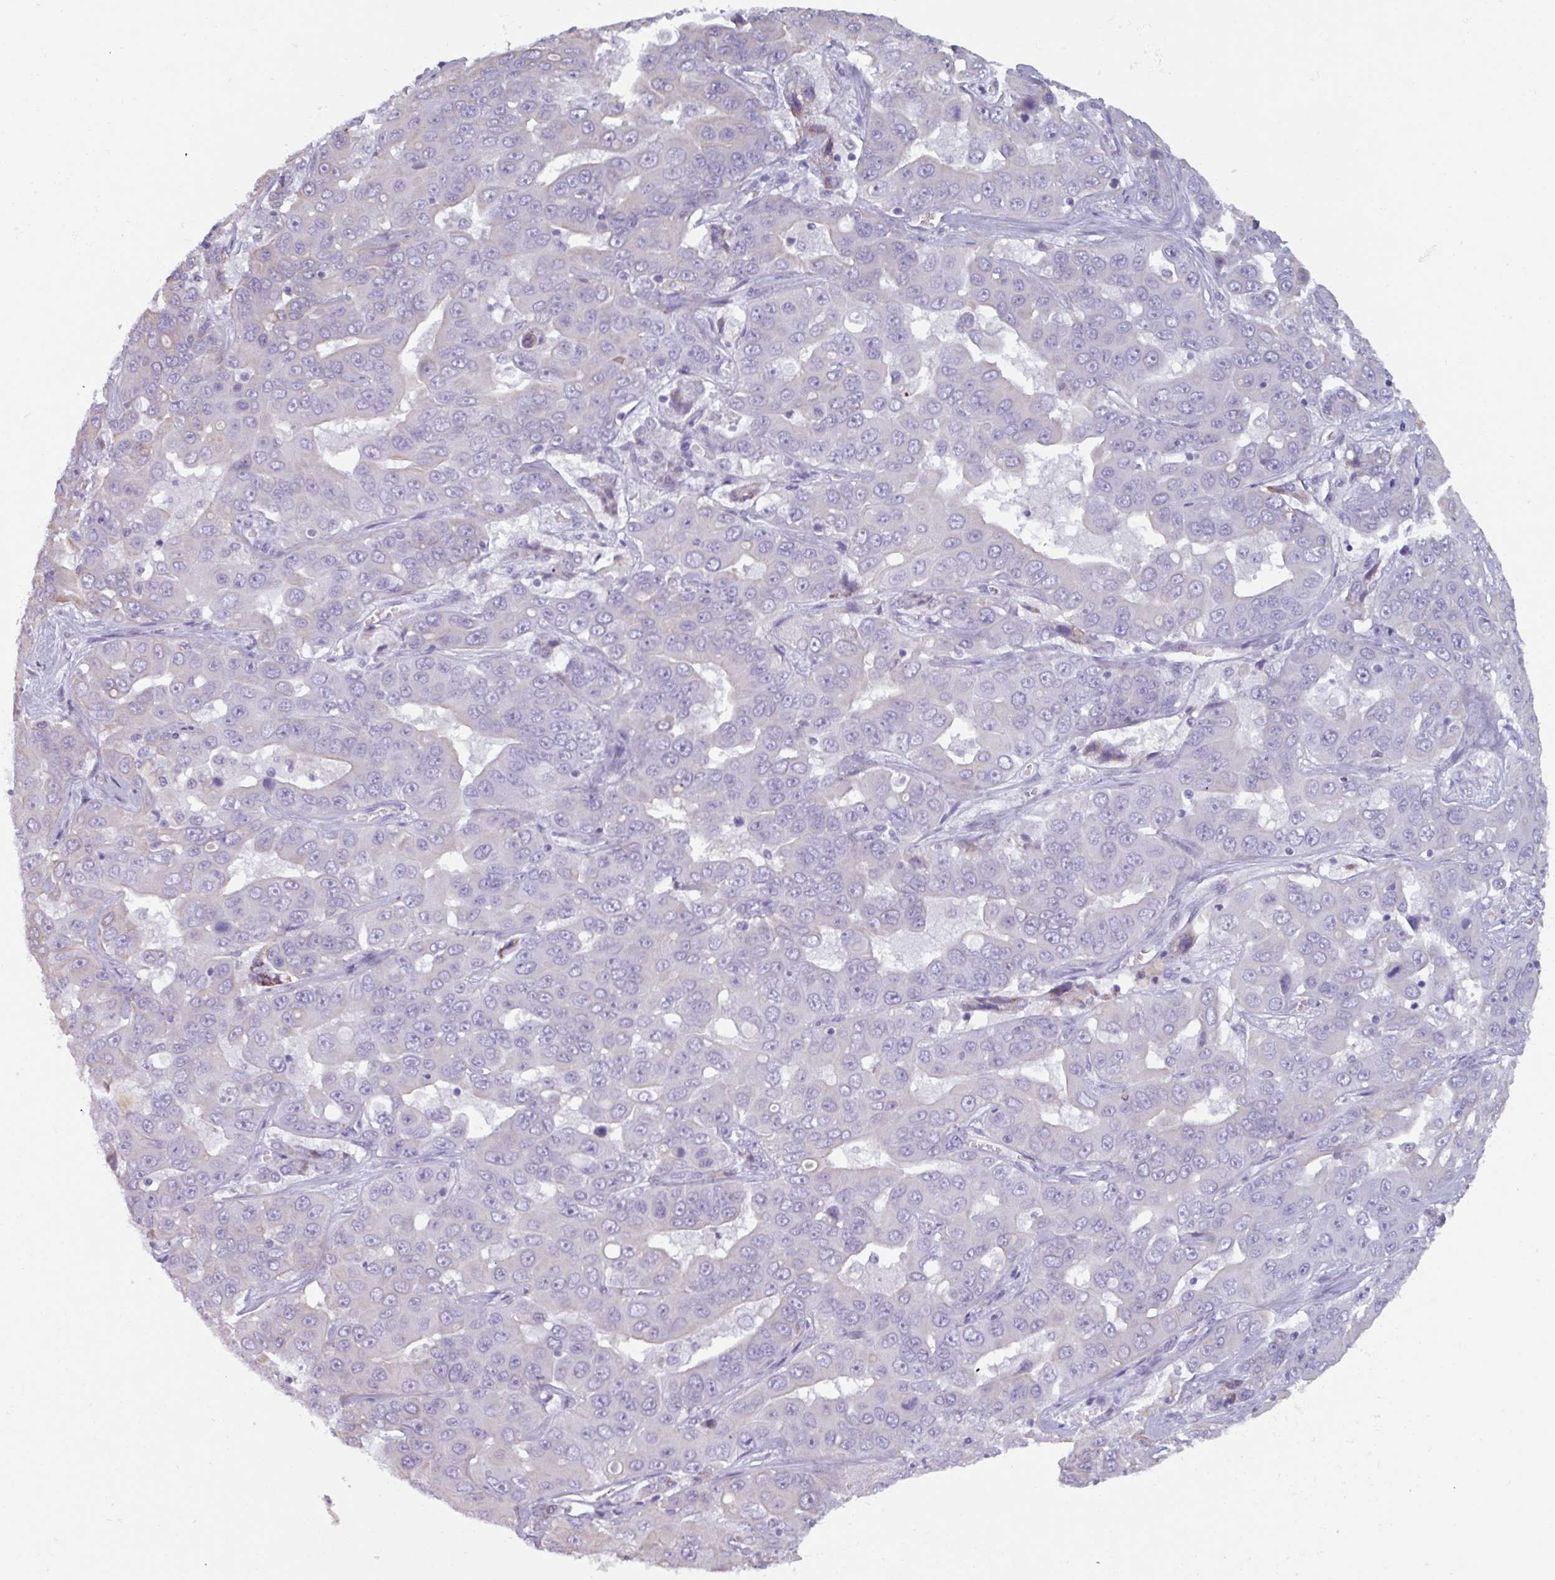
{"staining": {"intensity": "negative", "quantity": "none", "location": "none"}, "tissue": "liver cancer", "cell_type": "Tumor cells", "image_type": "cancer", "snomed": [{"axis": "morphology", "description": "Cholangiocarcinoma"}, {"axis": "topography", "description": "Liver"}], "caption": "Protein analysis of cholangiocarcinoma (liver) demonstrates no significant expression in tumor cells. Nuclei are stained in blue.", "gene": "SPESP1", "patient": {"sex": "female", "age": 52}}